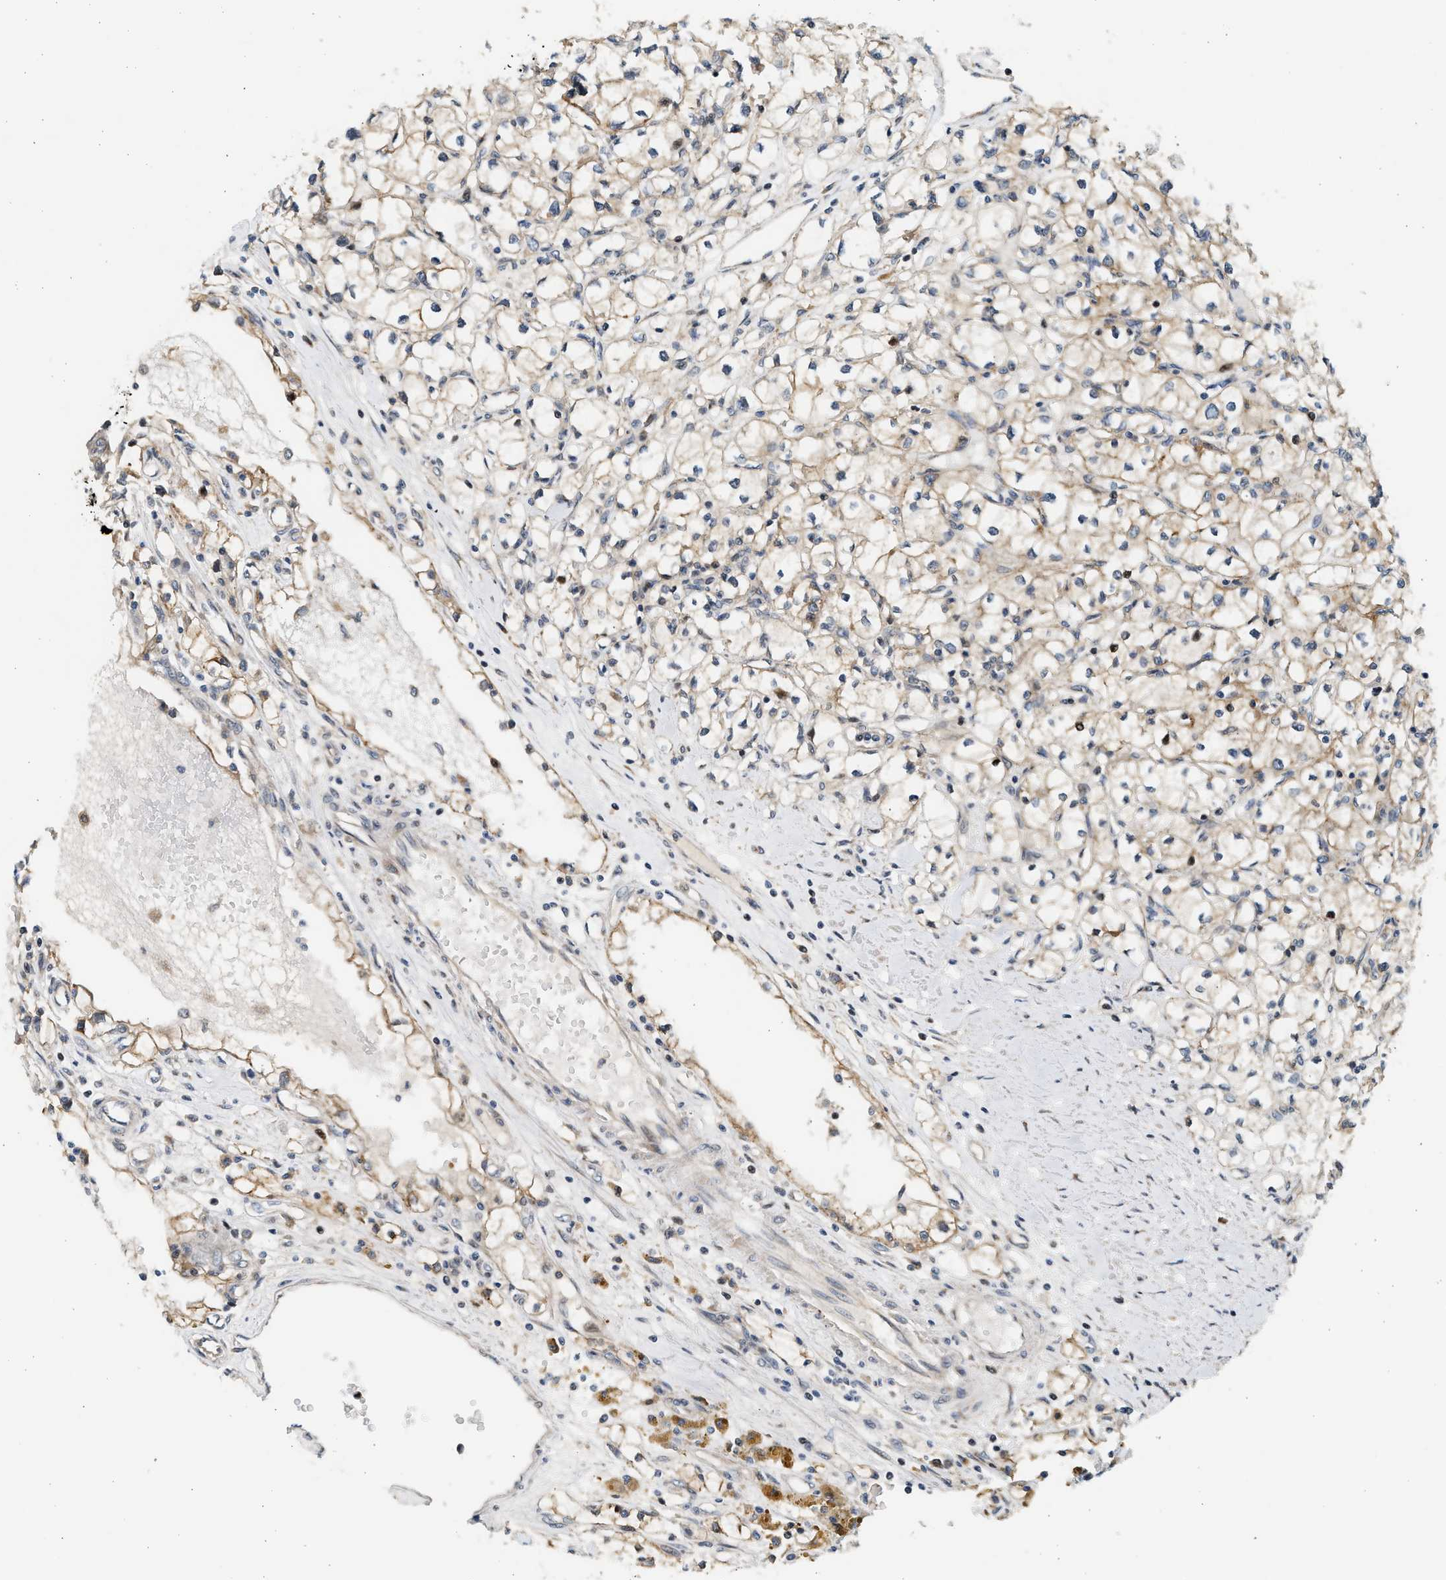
{"staining": {"intensity": "weak", "quantity": ">75%", "location": "cytoplasmic/membranous"}, "tissue": "renal cancer", "cell_type": "Tumor cells", "image_type": "cancer", "snomed": [{"axis": "morphology", "description": "Adenocarcinoma, NOS"}, {"axis": "topography", "description": "Kidney"}], "caption": "There is low levels of weak cytoplasmic/membranous positivity in tumor cells of renal adenocarcinoma, as demonstrated by immunohistochemical staining (brown color).", "gene": "NRSN2", "patient": {"sex": "male", "age": 56}}